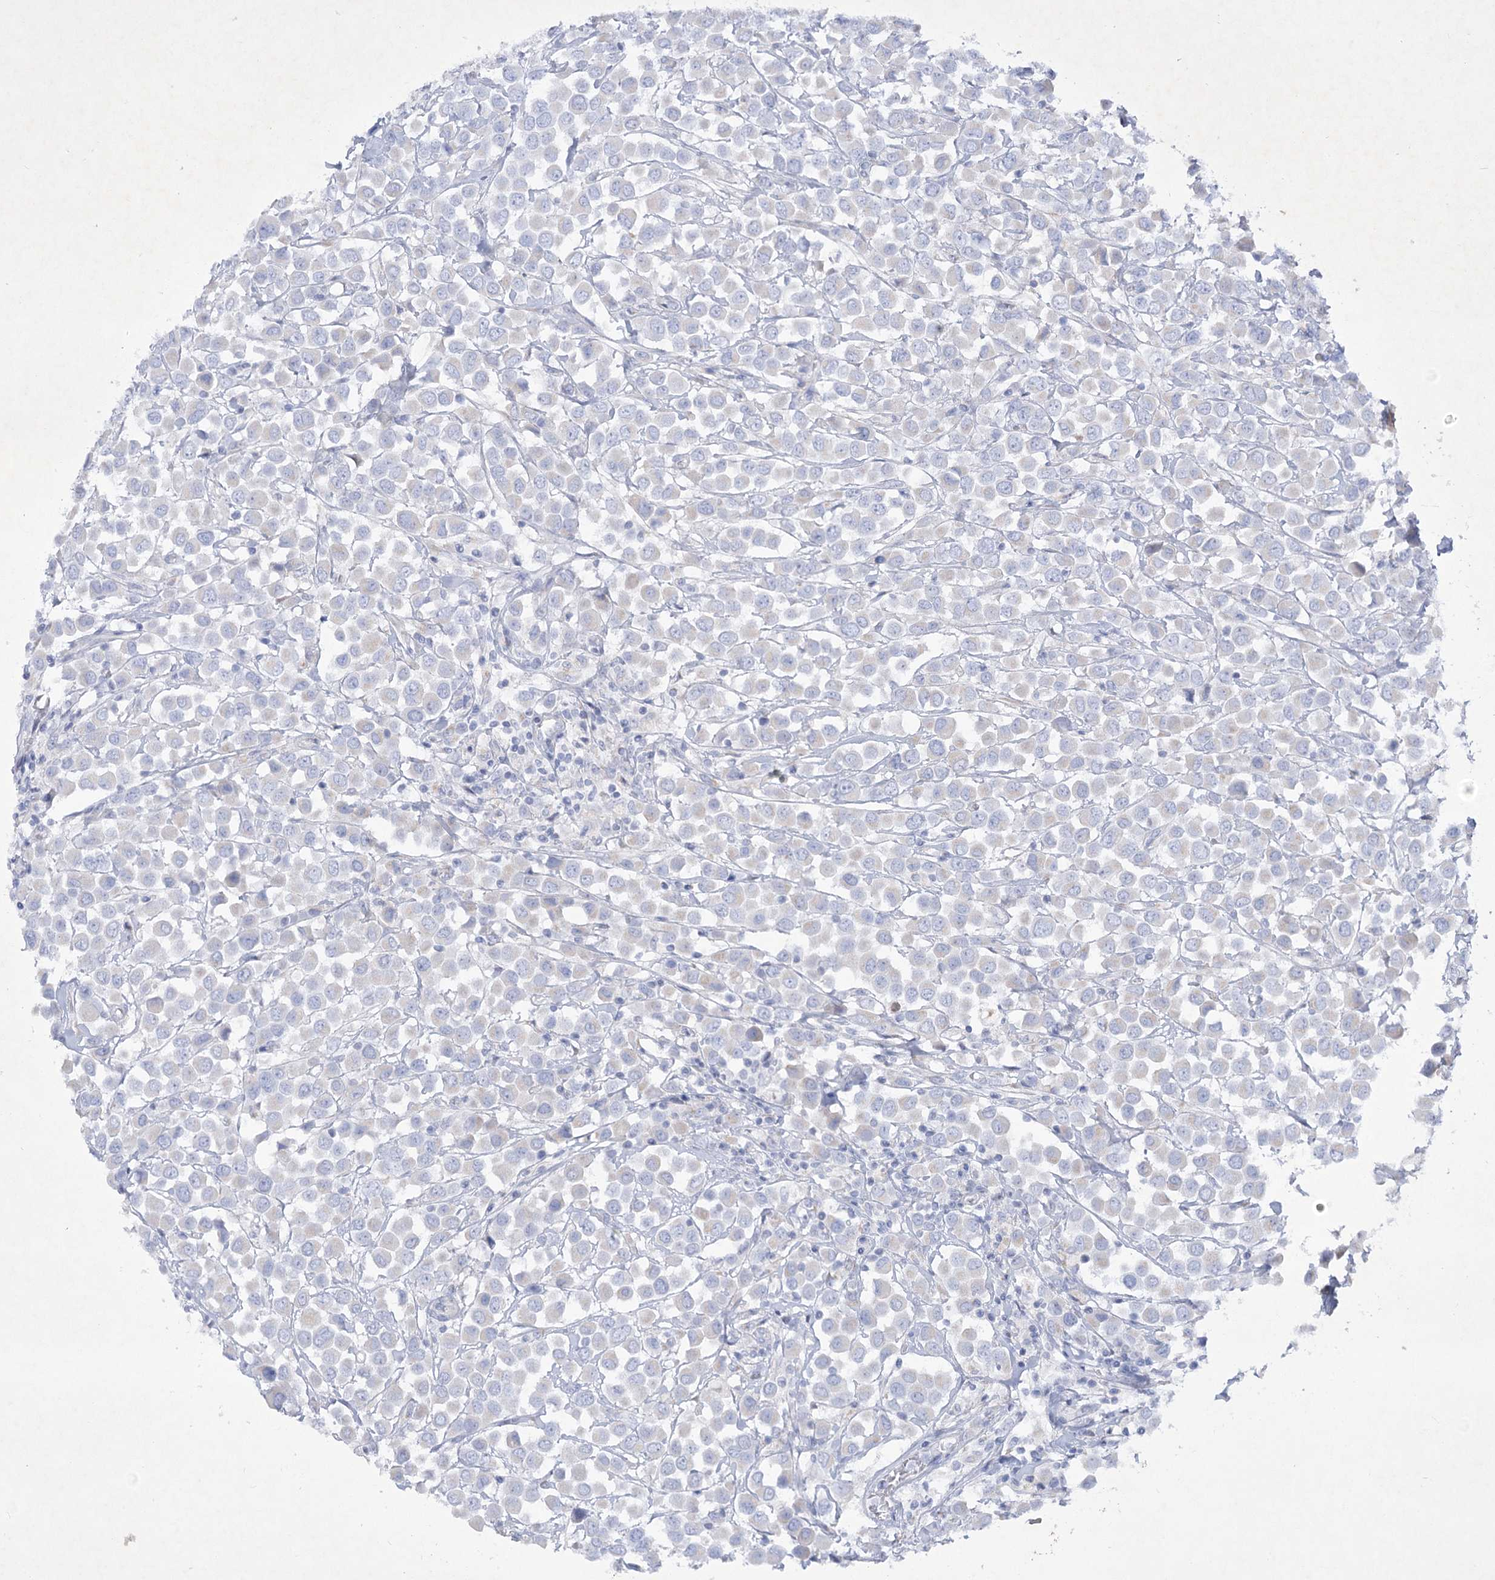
{"staining": {"intensity": "negative", "quantity": "none", "location": "none"}, "tissue": "breast cancer", "cell_type": "Tumor cells", "image_type": "cancer", "snomed": [{"axis": "morphology", "description": "Duct carcinoma"}, {"axis": "topography", "description": "Breast"}], "caption": "Histopathology image shows no protein expression in tumor cells of breast infiltrating ductal carcinoma tissue.", "gene": "GBF1", "patient": {"sex": "female", "age": 61}}